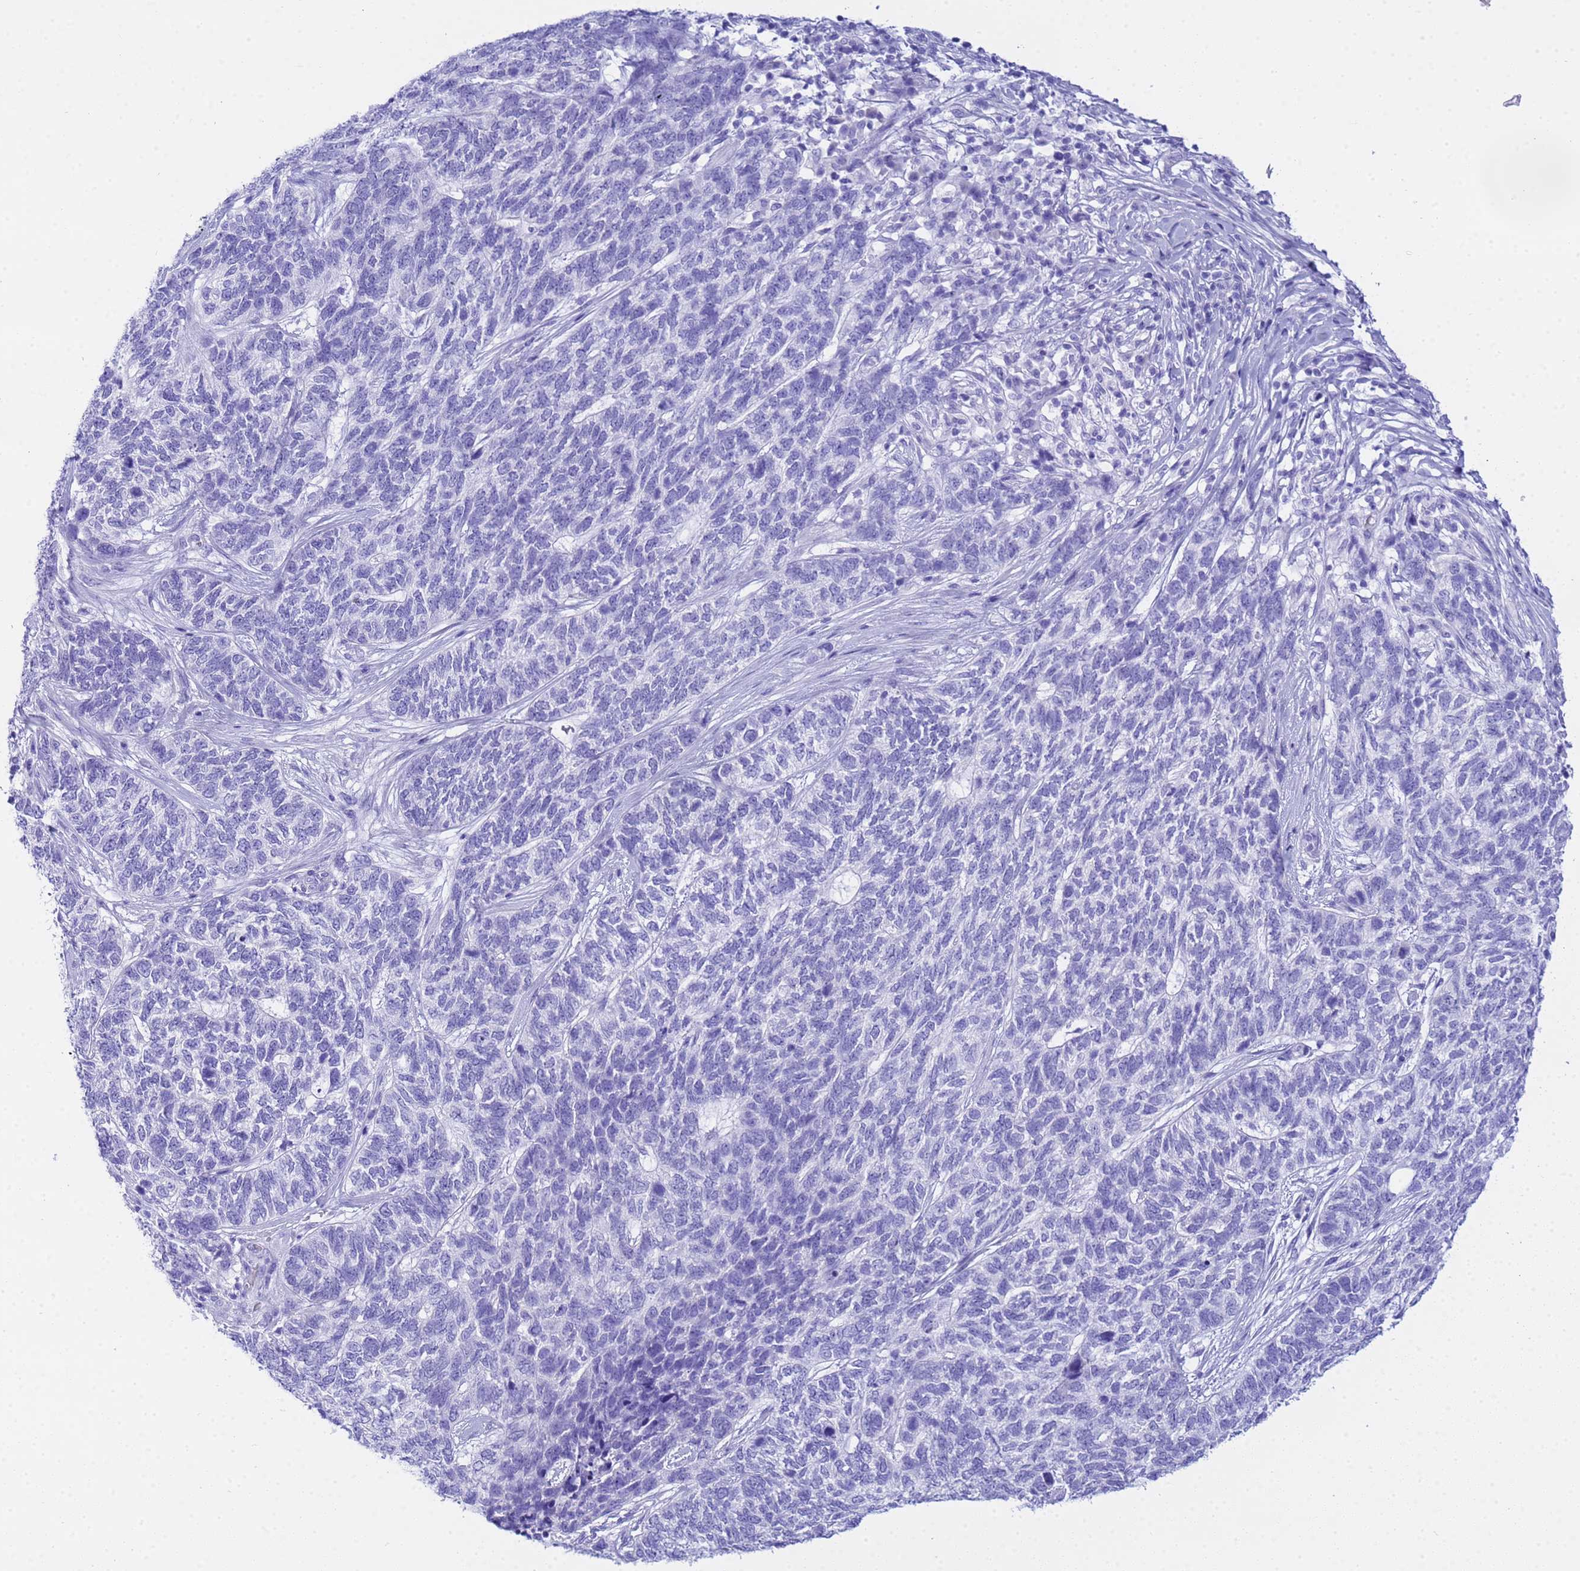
{"staining": {"intensity": "negative", "quantity": "none", "location": "none"}, "tissue": "skin cancer", "cell_type": "Tumor cells", "image_type": "cancer", "snomed": [{"axis": "morphology", "description": "Basal cell carcinoma"}, {"axis": "topography", "description": "Skin"}], "caption": "Basal cell carcinoma (skin) stained for a protein using immunohistochemistry shows no staining tumor cells.", "gene": "AQP12A", "patient": {"sex": "female", "age": 65}}